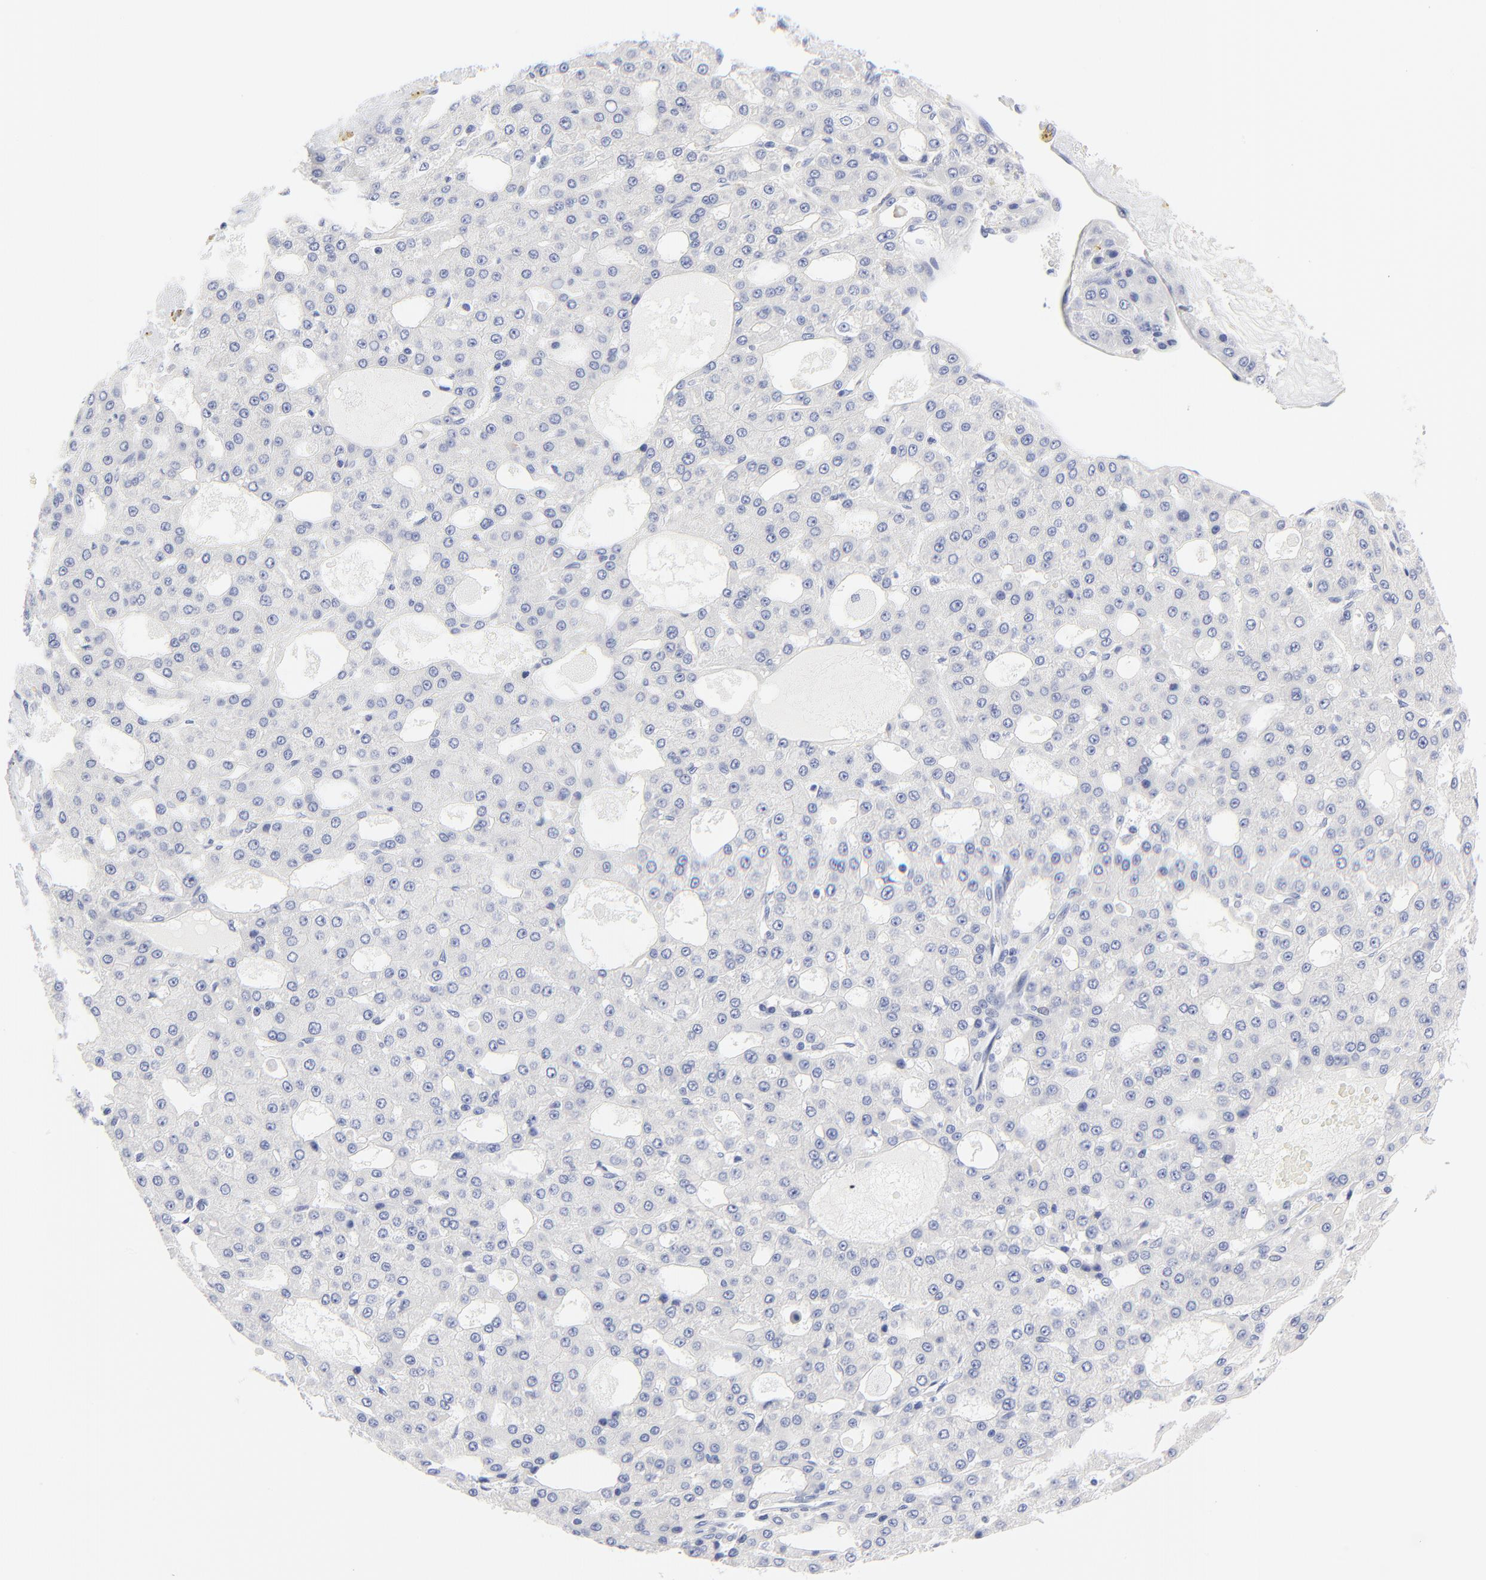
{"staining": {"intensity": "negative", "quantity": "none", "location": "none"}, "tissue": "liver cancer", "cell_type": "Tumor cells", "image_type": "cancer", "snomed": [{"axis": "morphology", "description": "Carcinoma, Hepatocellular, NOS"}, {"axis": "topography", "description": "Liver"}], "caption": "A photomicrograph of hepatocellular carcinoma (liver) stained for a protein shows no brown staining in tumor cells. (DAB (3,3'-diaminobenzidine) immunohistochemistry with hematoxylin counter stain).", "gene": "PSD3", "patient": {"sex": "male", "age": 47}}